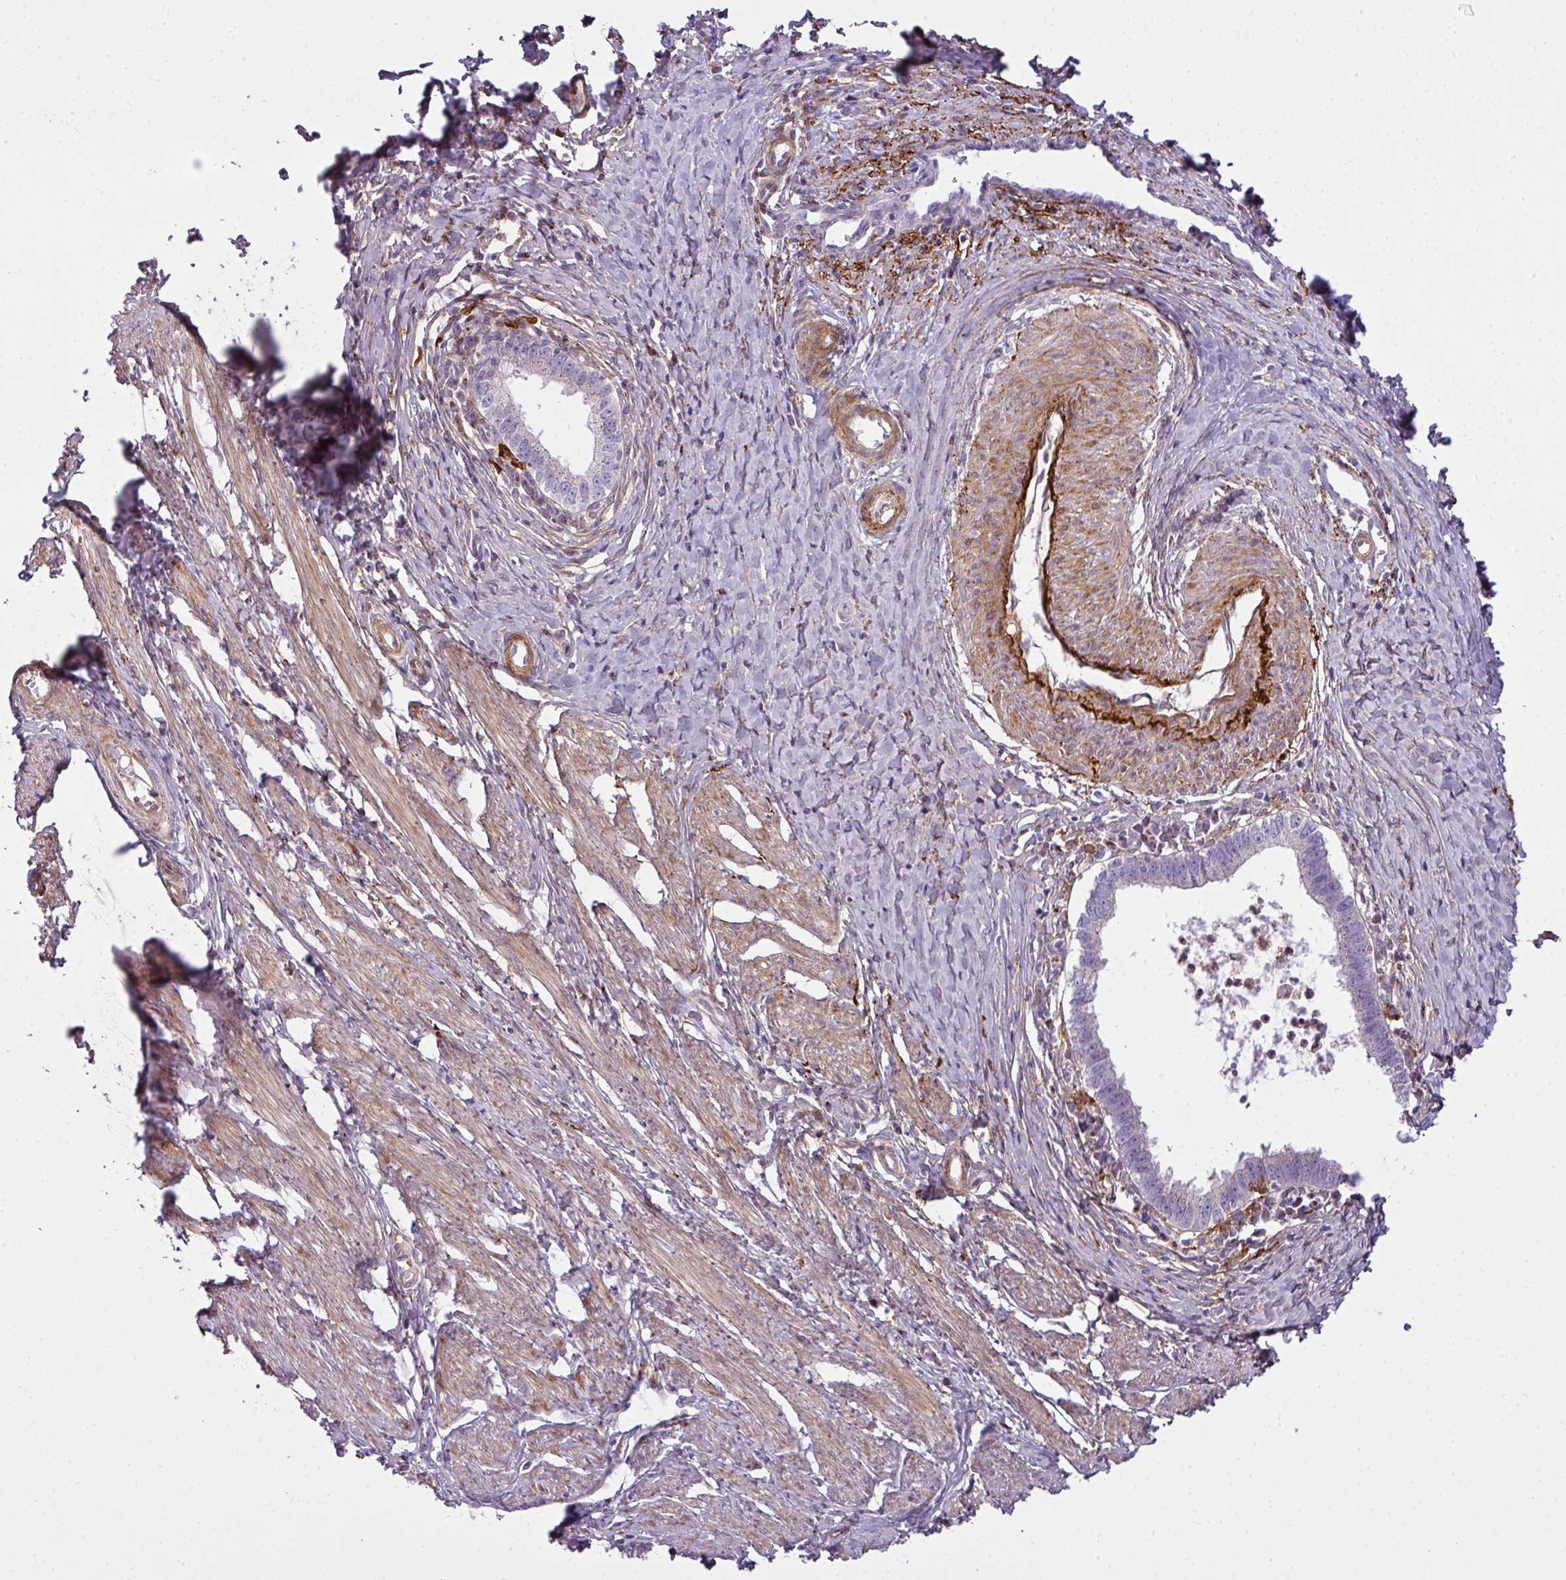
{"staining": {"intensity": "negative", "quantity": "none", "location": "none"}, "tissue": "cervical cancer", "cell_type": "Tumor cells", "image_type": "cancer", "snomed": [{"axis": "morphology", "description": "Adenocarcinoma, NOS"}, {"axis": "topography", "description": "Cervix"}], "caption": "Tumor cells are negative for brown protein staining in cervical cancer.", "gene": "COL8A1", "patient": {"sex": "female", "age": 36}}